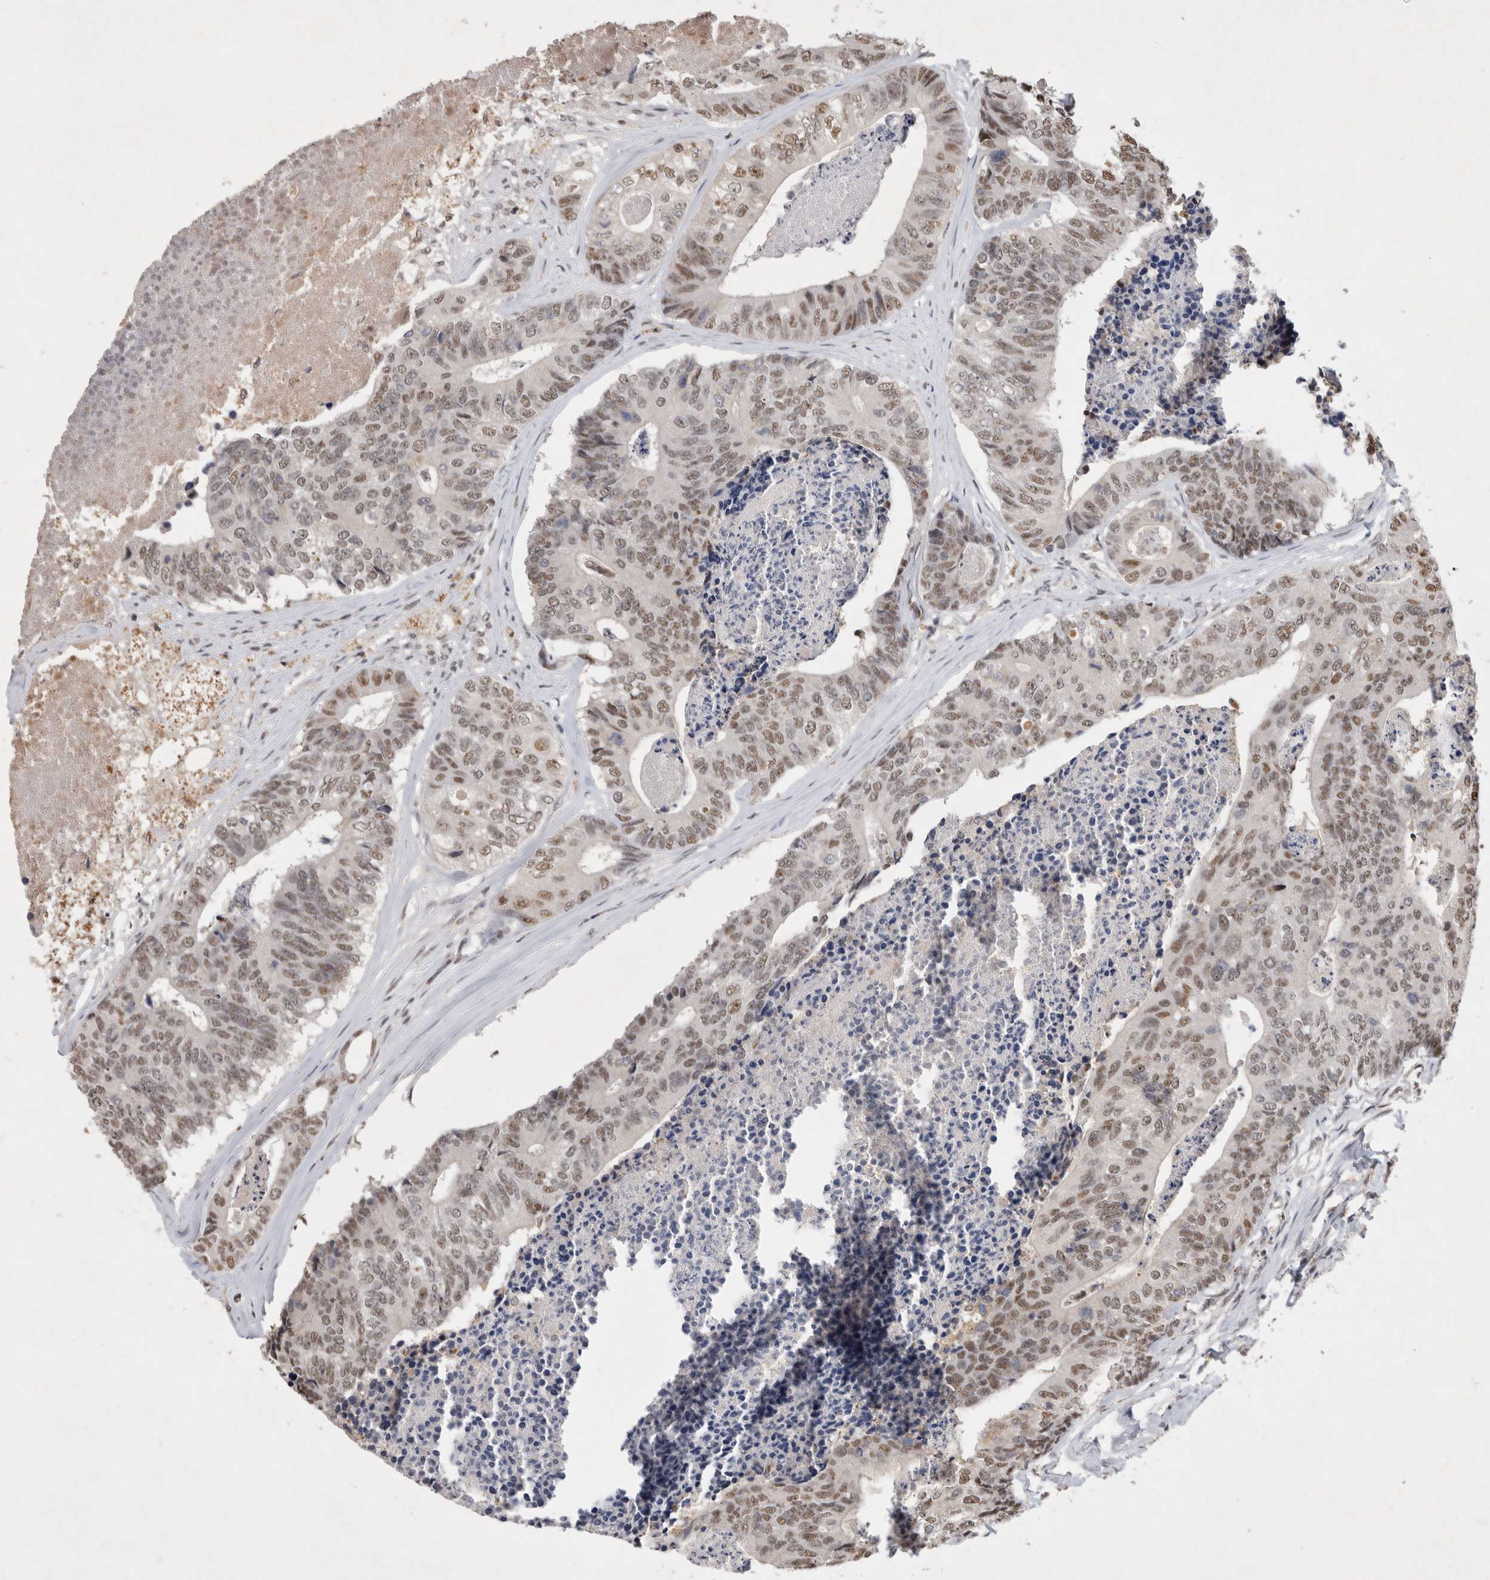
{"staining": {"intensity": "moderate", "quantity": ">75%", "location": "nuclear"}, "tissue": "colorectal cancer", "cell_type": "Tumor cells", "image_type": "cancer", "snomed": [{"axis": "morphology", "description": "Adenocarcinoma, NOS"}, {"axis": "topography", "description": "Colon"}], "caption": "Tumor cells exhibit medium levels of moderate nuclear positivity in approximately >75% of cells in colorectal cancer. (DAB (3,3'-diaminobenzidine) = brown stain, brightfield microscopy at high magnification).", "gene": "XRCC5", "patient": {"sex": "female", "age": 67}}